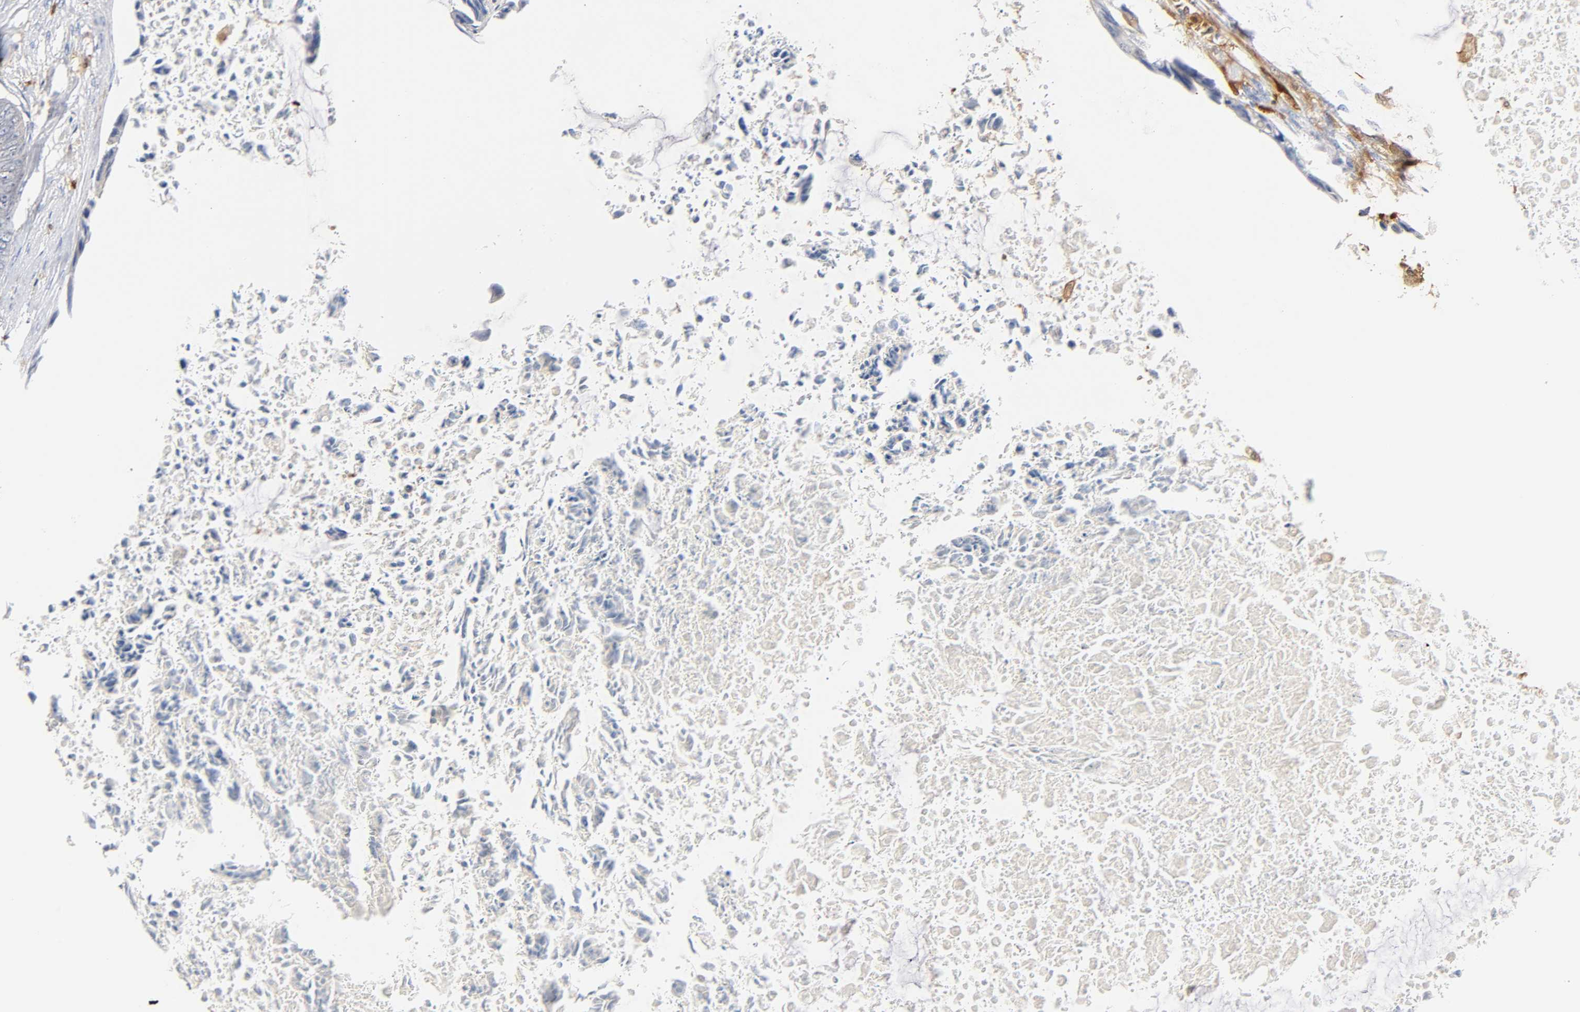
{"staining": {"intensity": "weak", "quantity": "<25%", "location": "cytoplasmic/membranous"}, "tissue": "colorectal cancer", "cell_type": "Tumor cells", "image_type": "cancer", "snomed": [{"axis": "morphology", "description": "Normal tissue, NOS"}, {"axis": "morphology", "description": "Adenocarcinoma, NOS"}, {"axis": "topography", "description": "Rectum"}, {"axis": "topography", "description": "Peripheral nerve tissue"}], "caption": "Immunohistochemistry of human colorectal cancer (adenocarcinoma) reveals no positivity in tumor cells.", "gene": "IL18", "patient": {"sex": "female", "age": 77}}